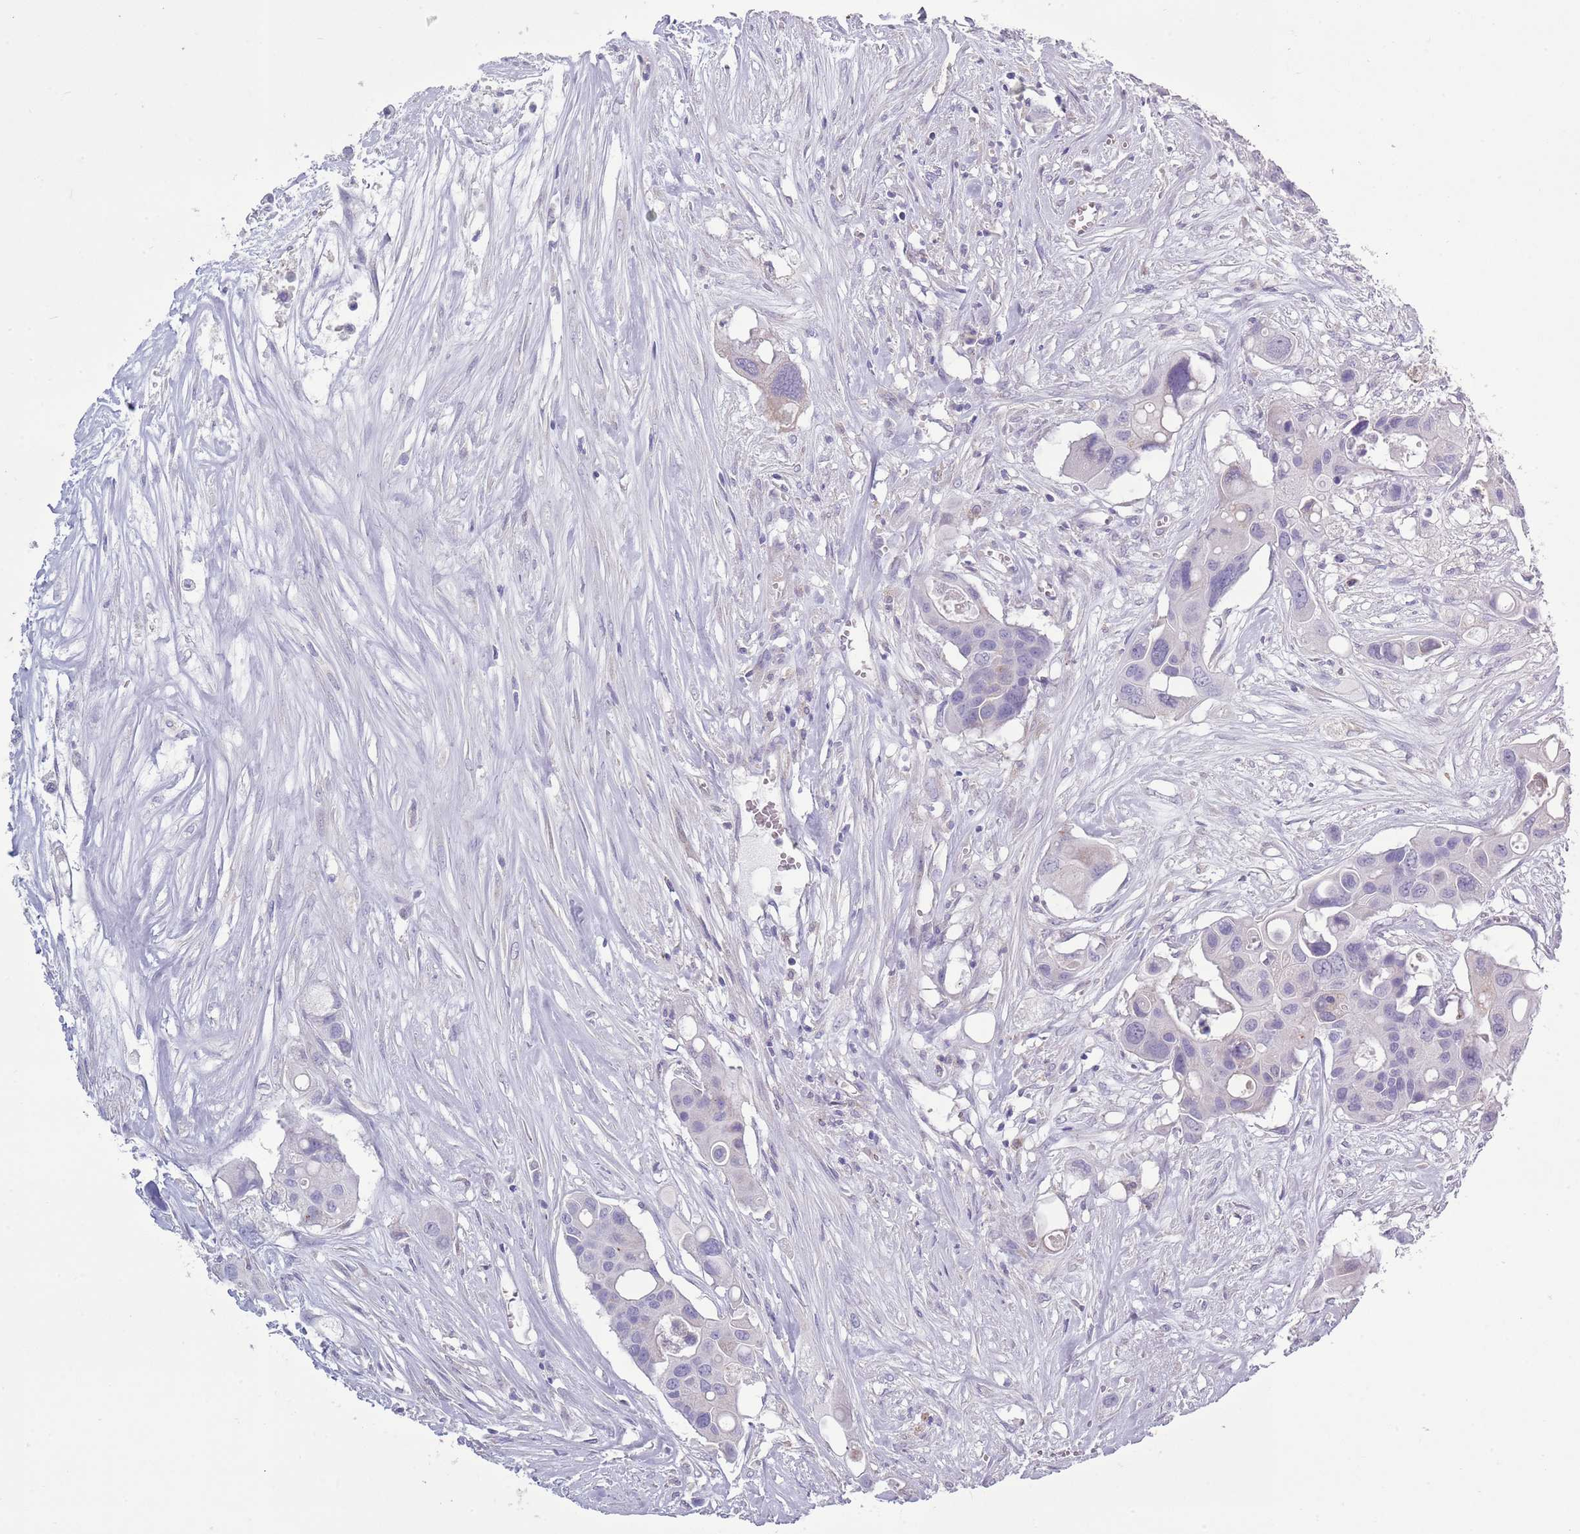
{"staining": {"intensity": "negative", "quantity": "none", "location": "none"}, "tissue": "colorectal cancer", "cell_type": "Tumor cells", "image_type": "cancer", "snomed": [{"axis": "morphology", "description": "Adenocarcinoma, NOS"}, {"axis": "topography", "description": "Colon"}], "caption": "Immunohistochemical staining of adenocarcinoma (colorectal) exhibits no significant expression in tumor cells.", "gene": "ACSBG1", "patient": {"sex": "male", "age": 77}}